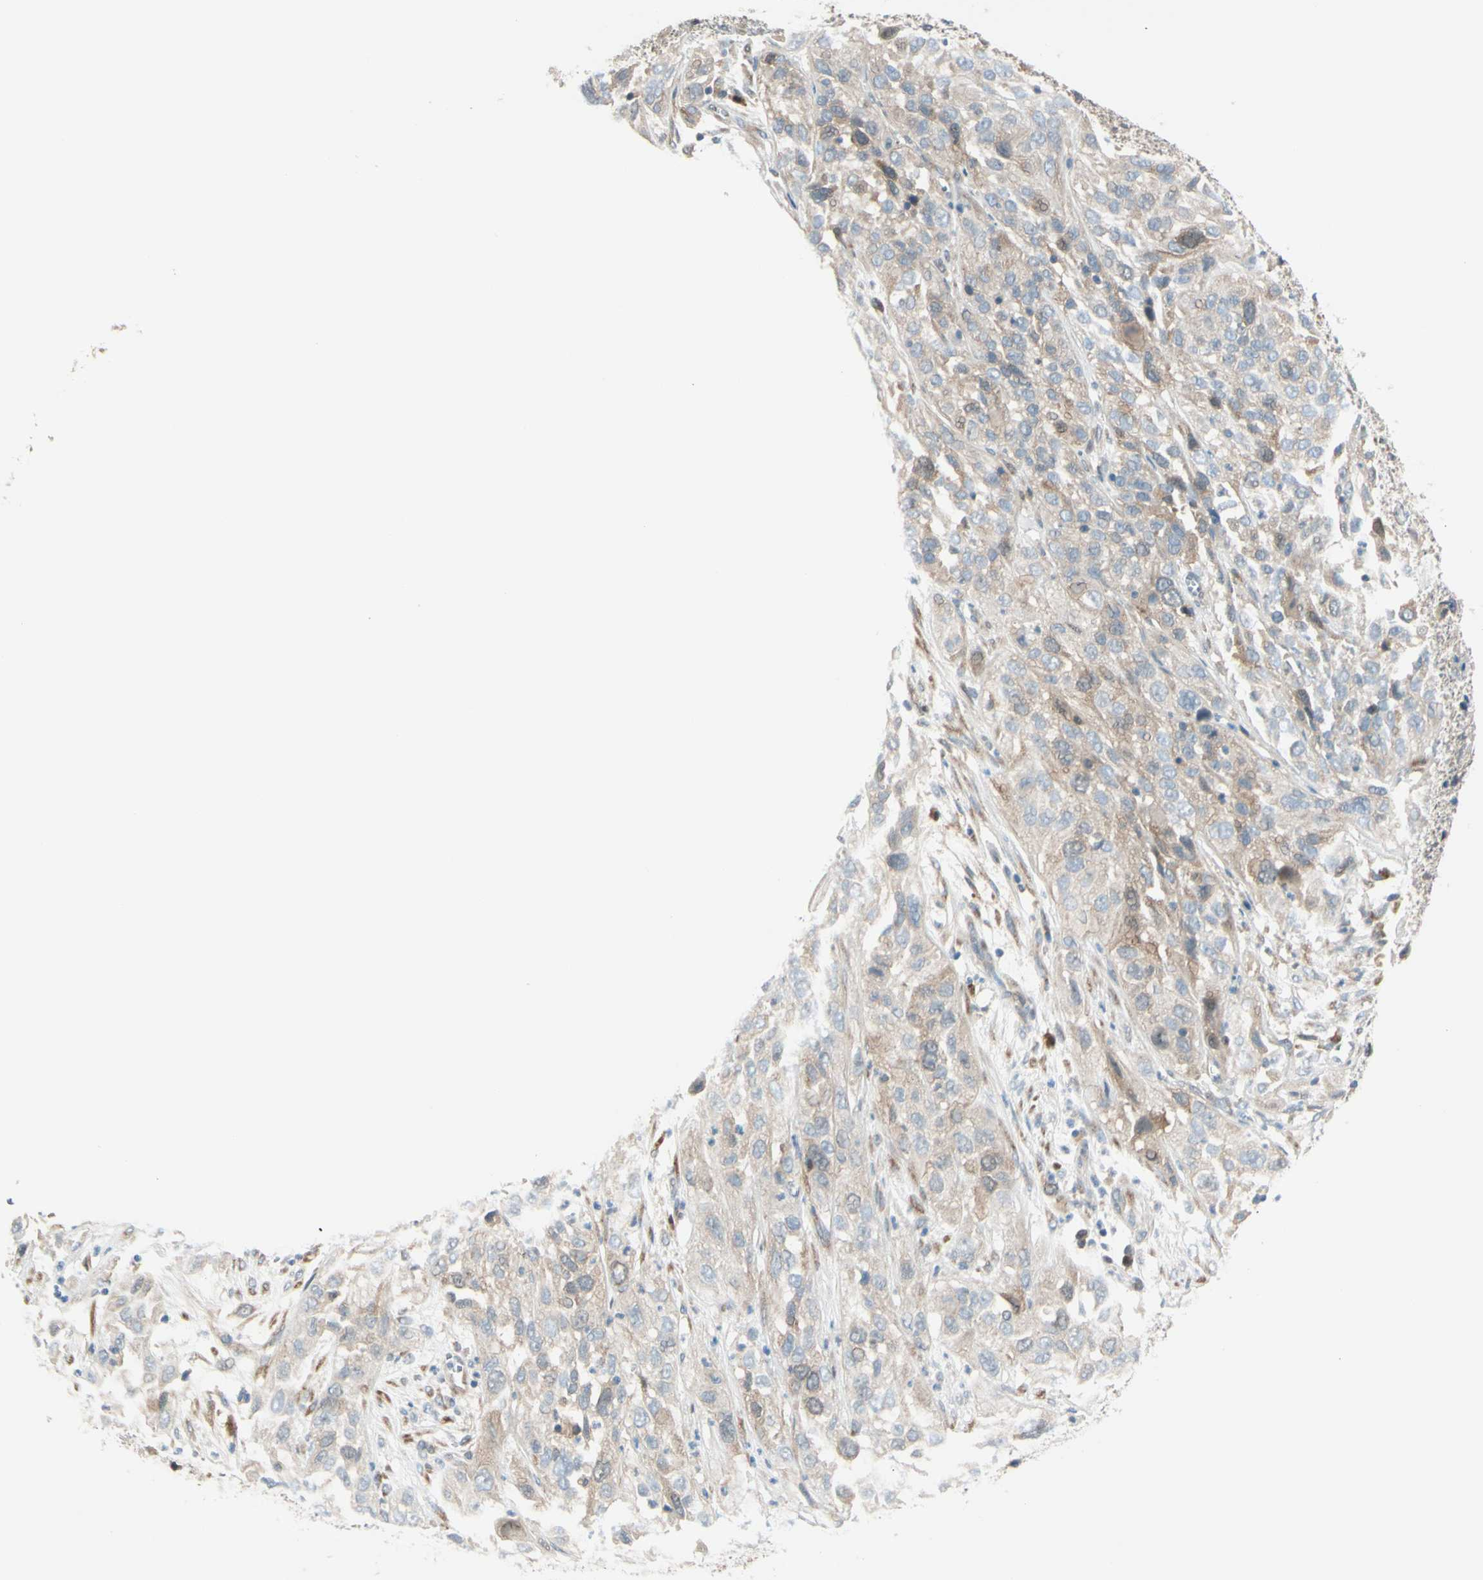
{"staining": {"intensity": "weak", "quantity": ">75%", "location": "cytoplasmic/membranous"}, "tissue": "cervical cancer", "cell_type": "Tumor cells", "image_type": "cancer", "snomed": [{"axis": "morphology", "description": "Squamous cell carcinoma, NOS"}, {"axis": "topography", "description": "Cervix"}], "caption": "IHC of human cervical cancer (squamous cell carcinoma) shows low levels of weak cytoplasmic/membranous expression in approximately >75% of tumor cells. (Stains: DAB in brown, nuclei in blue, Microscopy: brightfield microscopy at high magnification).", "gene": "PTTG1", "patient": {"sex": "female", "age": 32}}